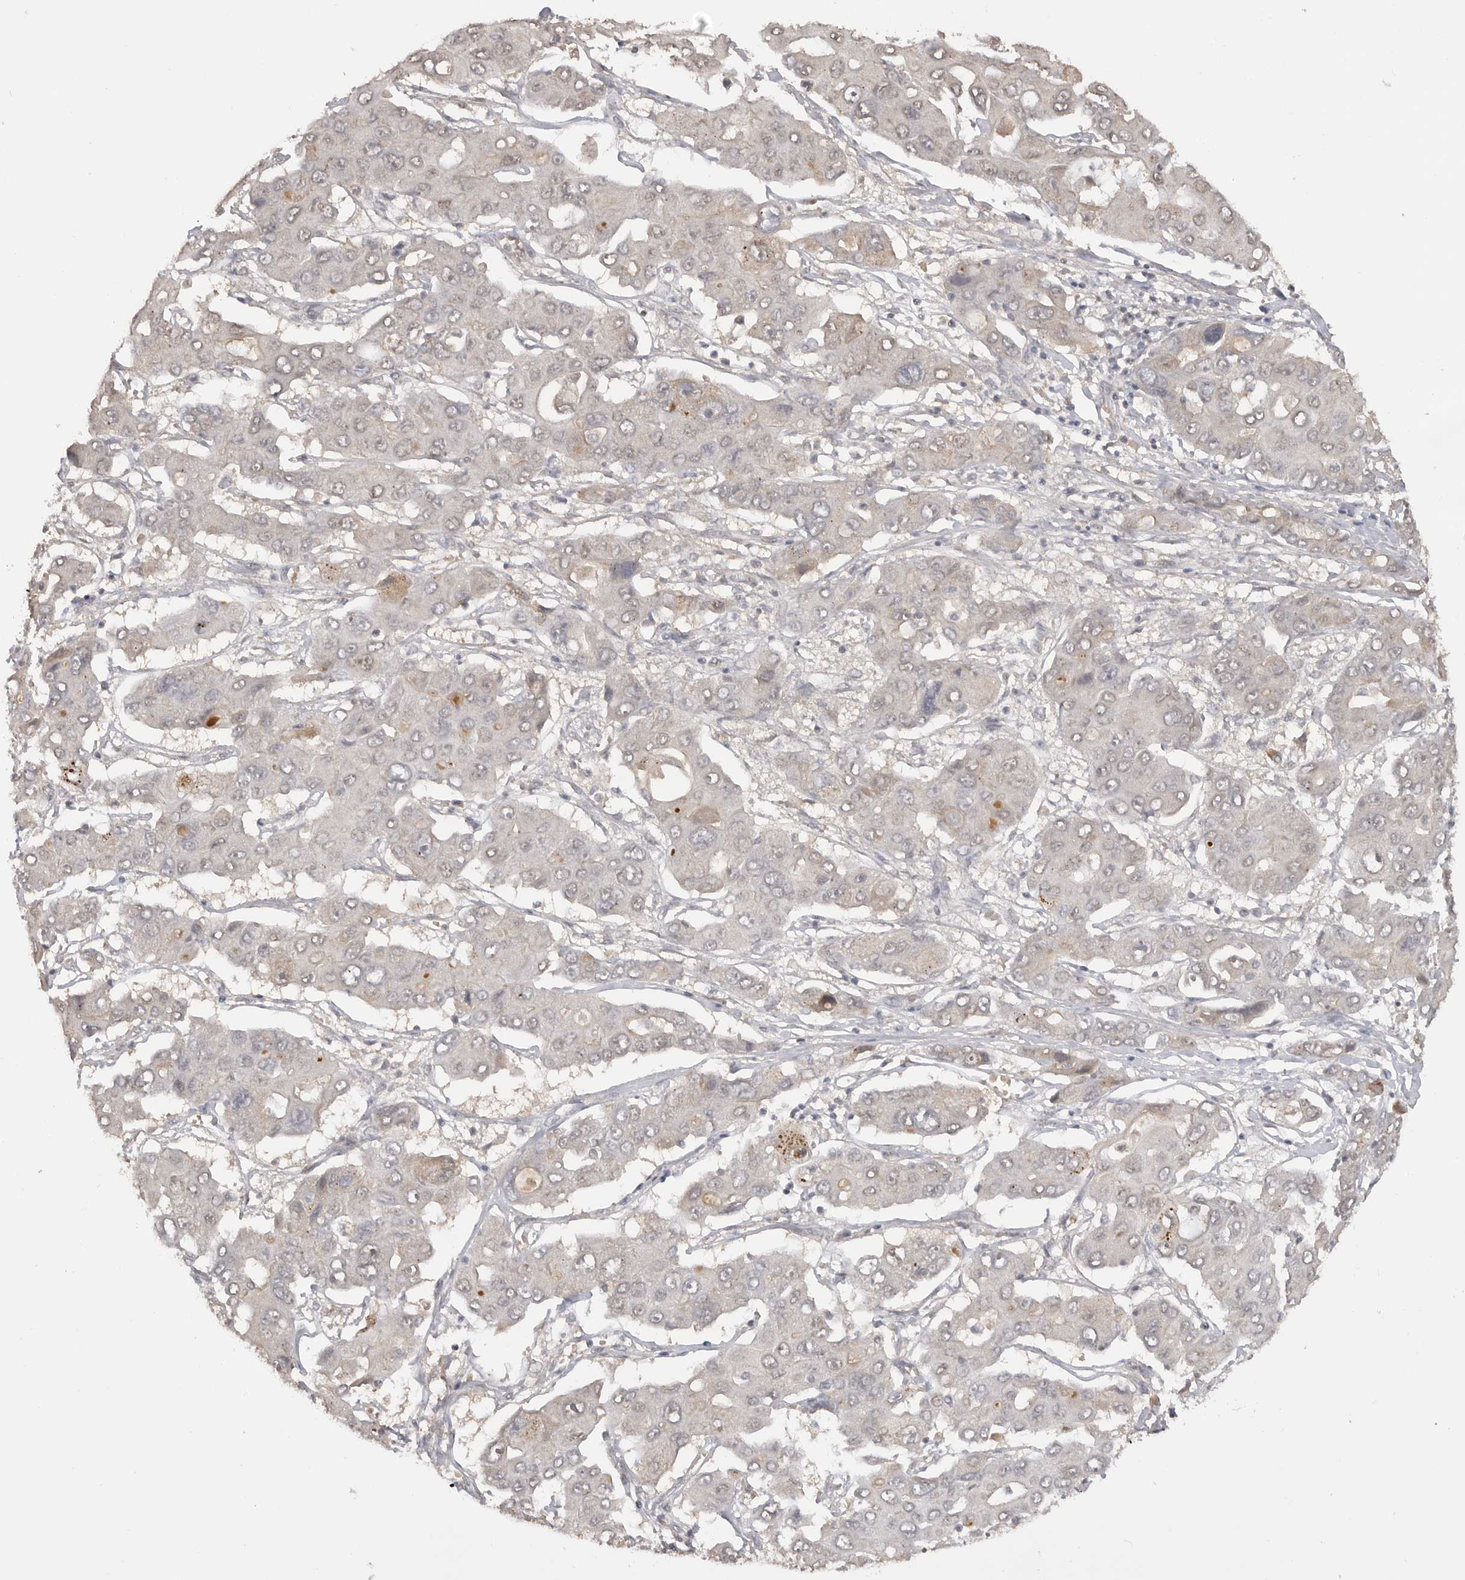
{"staining": {"intensity": "weak", "quantity": "<25%", "location": "nuclear"}, "tissue": "liver cancer", "cell_type": "Tumor cells", "image_type": "cancer", "snomed": [{"axis": "morphology", "description": "Cholangiocarcinoma"}, {"axis": "topography", "description": "Liver"}], "caption": "Cholangiocarcinoma (liver) was stained to show a protein in brown. There is no significant staining in tumor cells. (Brightfield microscopy of DAB immunohistochemistry (IHC) at high magnification).", "gene": "ASPSCR1", "patient": {"sex": "male", "age": 67}}